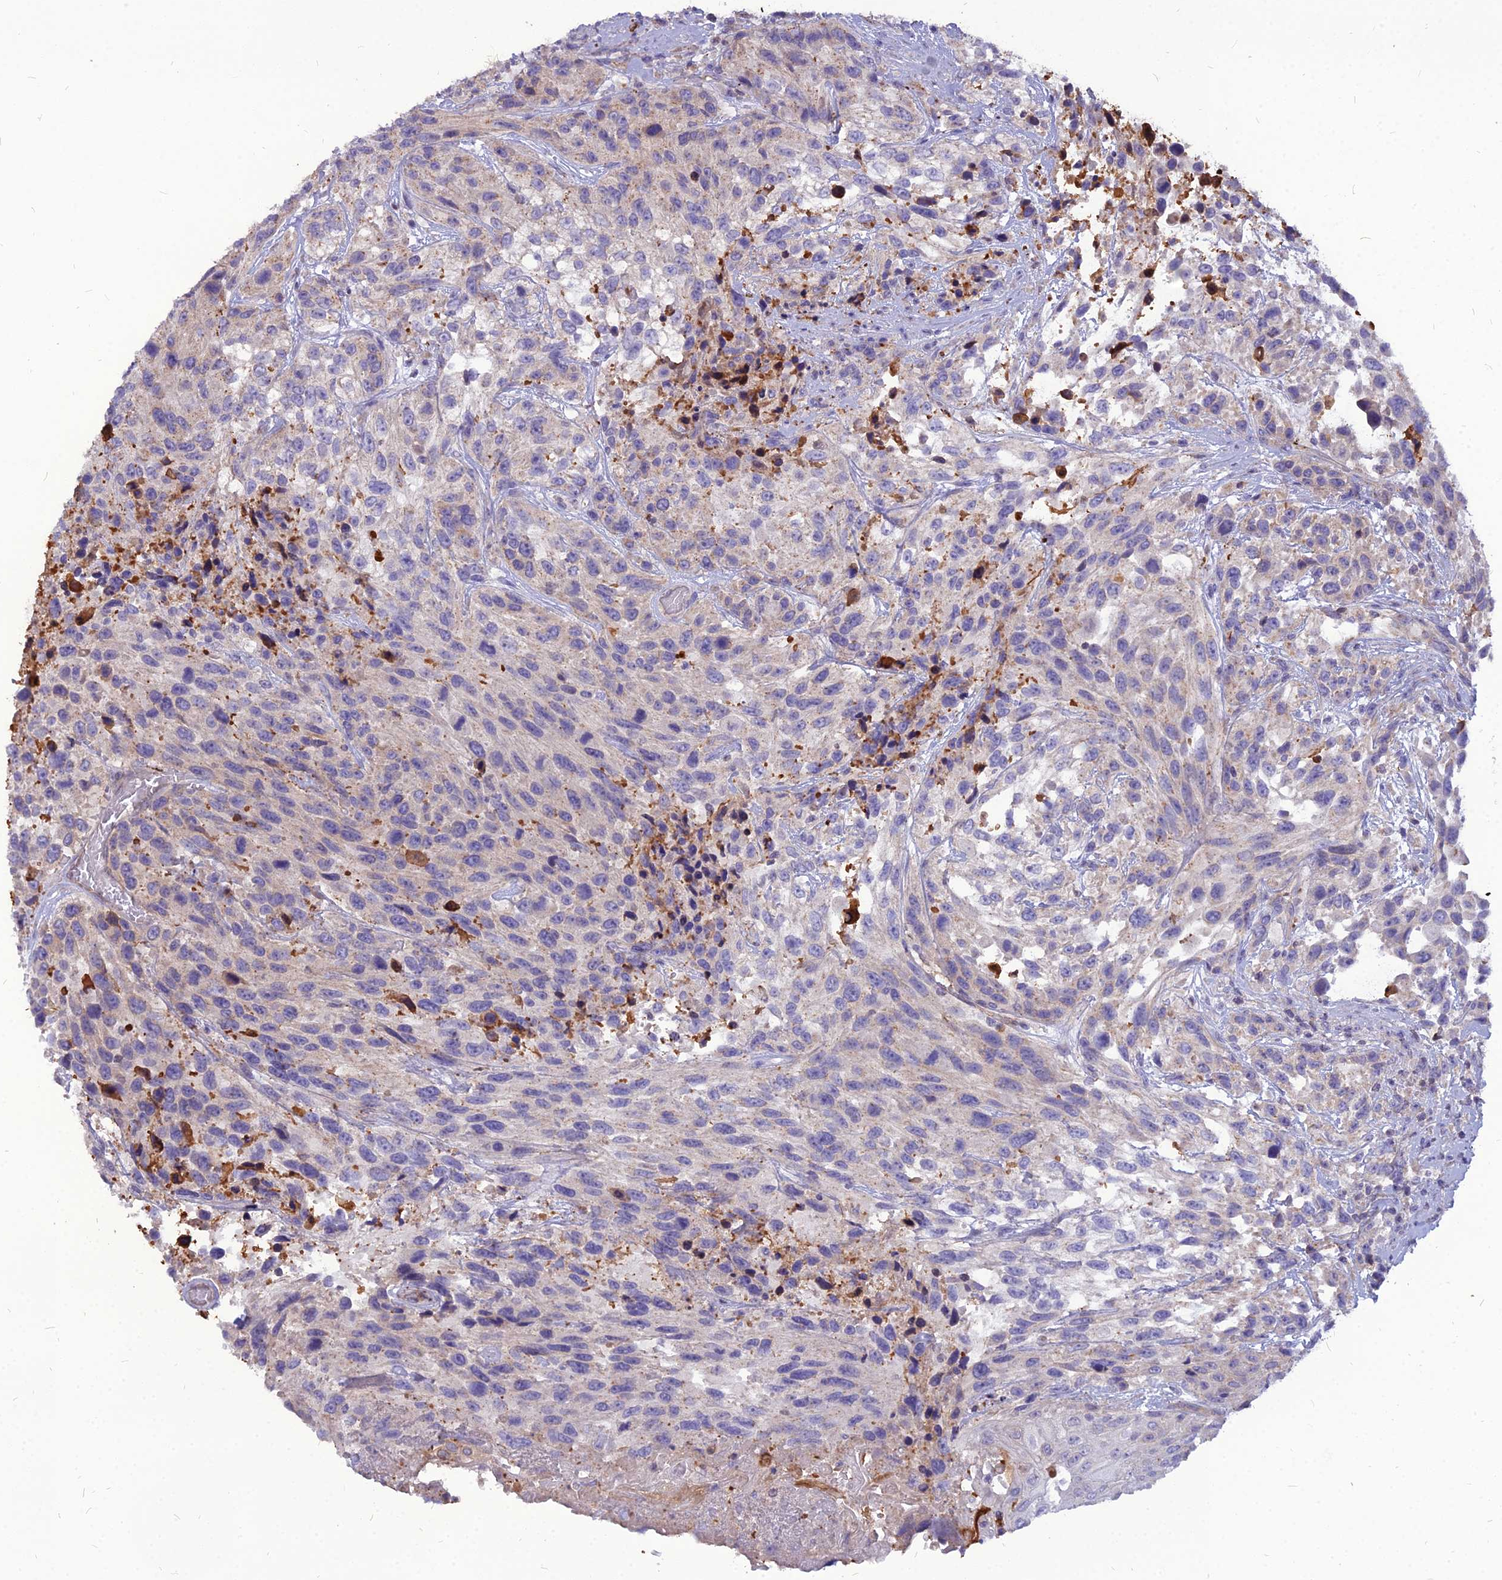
{"staining": {"intensity": "negative", "quantity": "none", "location": "none"}, "tissue": "urothelial cancer", "cell_type": "Tumor cells", "image_type": "cancer", "snomed": [{"axis": "morphology", "description": "Urothelial carcinoma, High grade"}, {"axis": "topography", "description": "Urinary bladder"}], "caption": "DAB (3,3'-diaminobenzidine) immunohistochemical staining of human urothelial carcinoma (high-grade) shows no significant expression in tumor cells.", "gene": "PCED1B", "patient": {"sex": "female", "age": 70}}